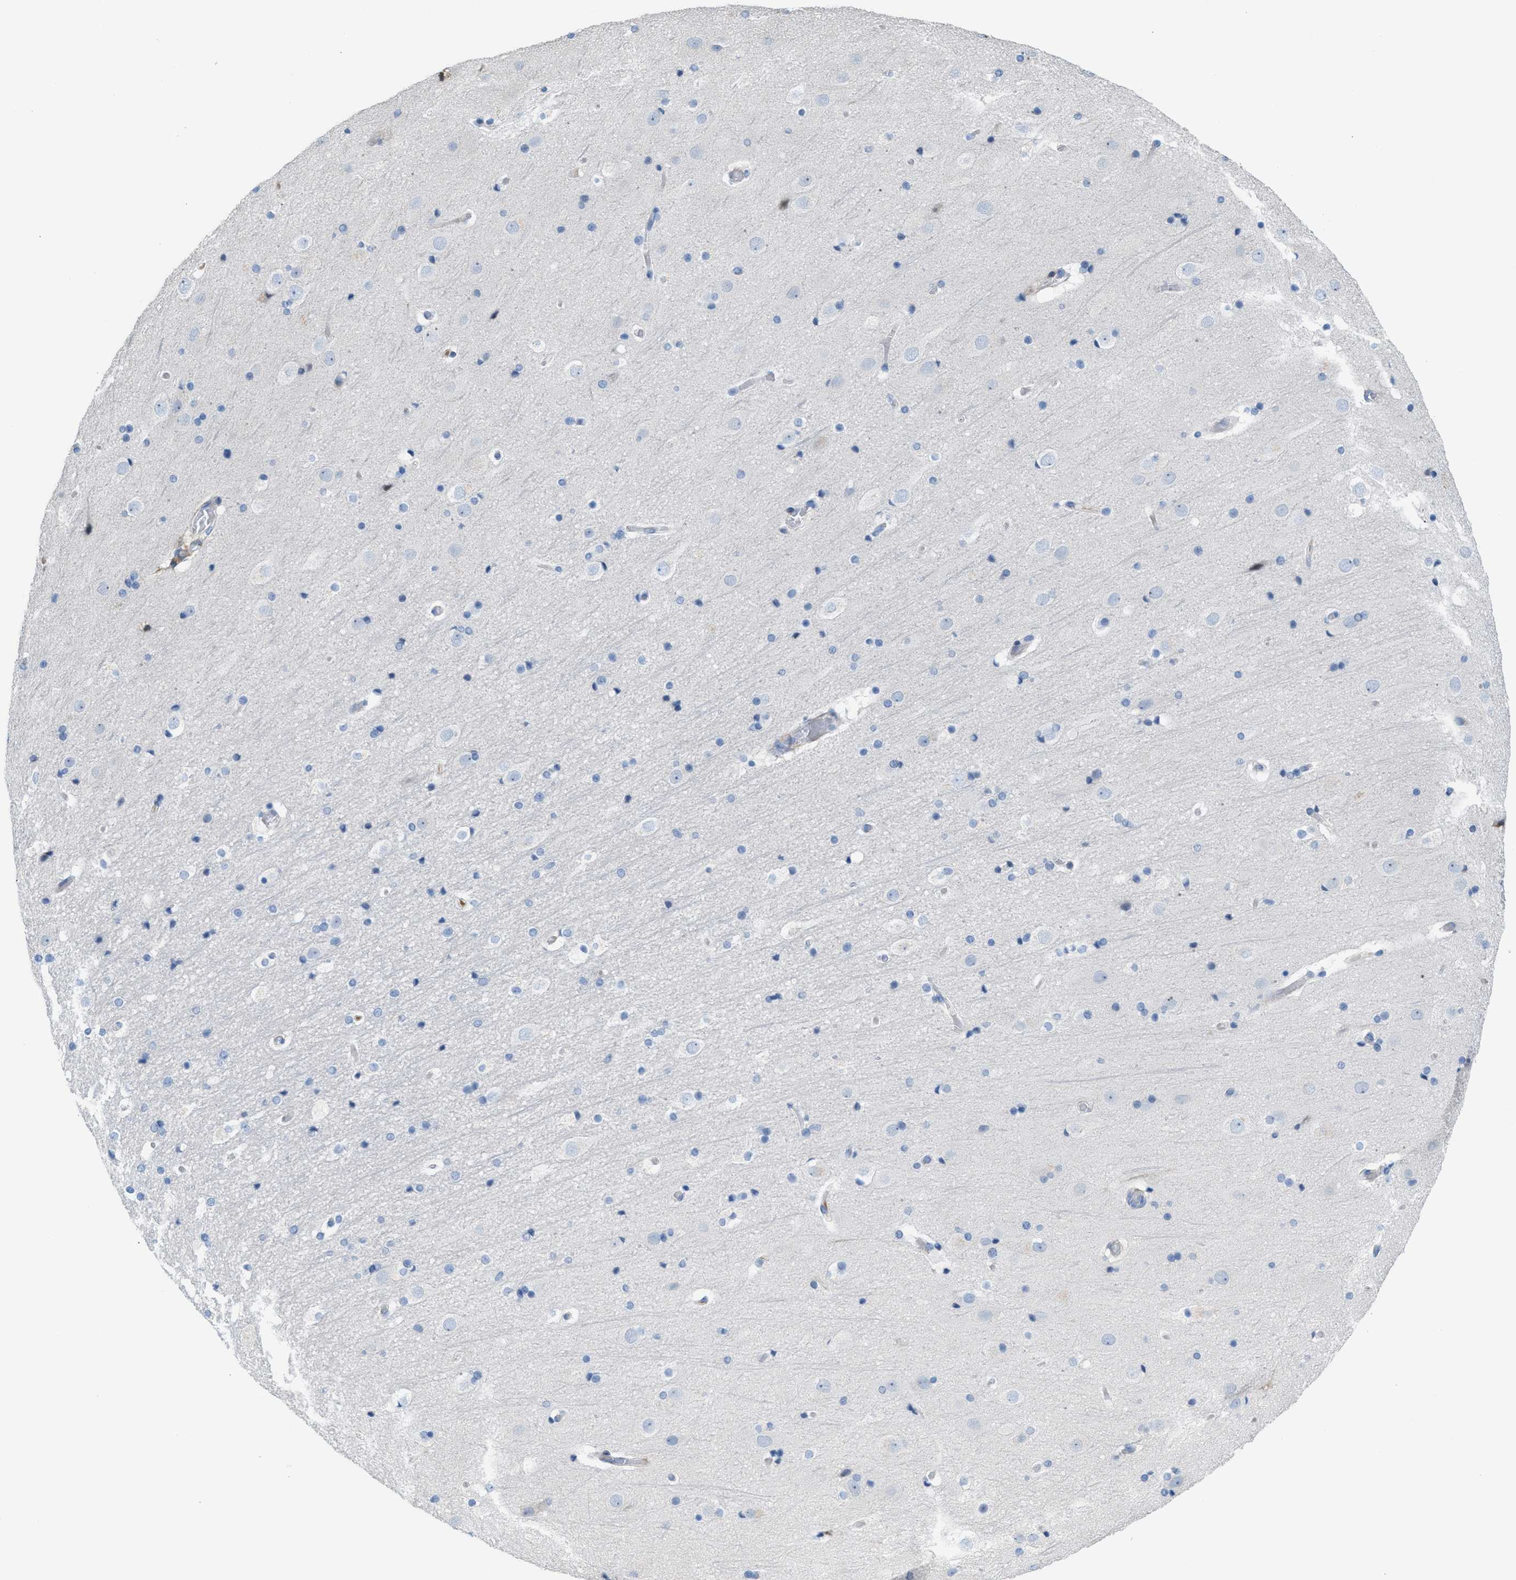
{"staining": {"intensity": "negative", "quantity": "none", "location": "none"}, "tissue": "cerebral cortex", "cell_type": "Endothelial cells", "image_type": "normal", "snomed": [{"axis": "morphology", "description": "Normal tissue, NOS"}, {"axis": "topography", "description": "Cerebral cortex"}], "caption": "This is a micrograph of IHC staining of normal cerebral cortex, which shows no staining in endothelial cells.", "gene": "MPP3", "patient": {"sex": "male", "age": 57}}